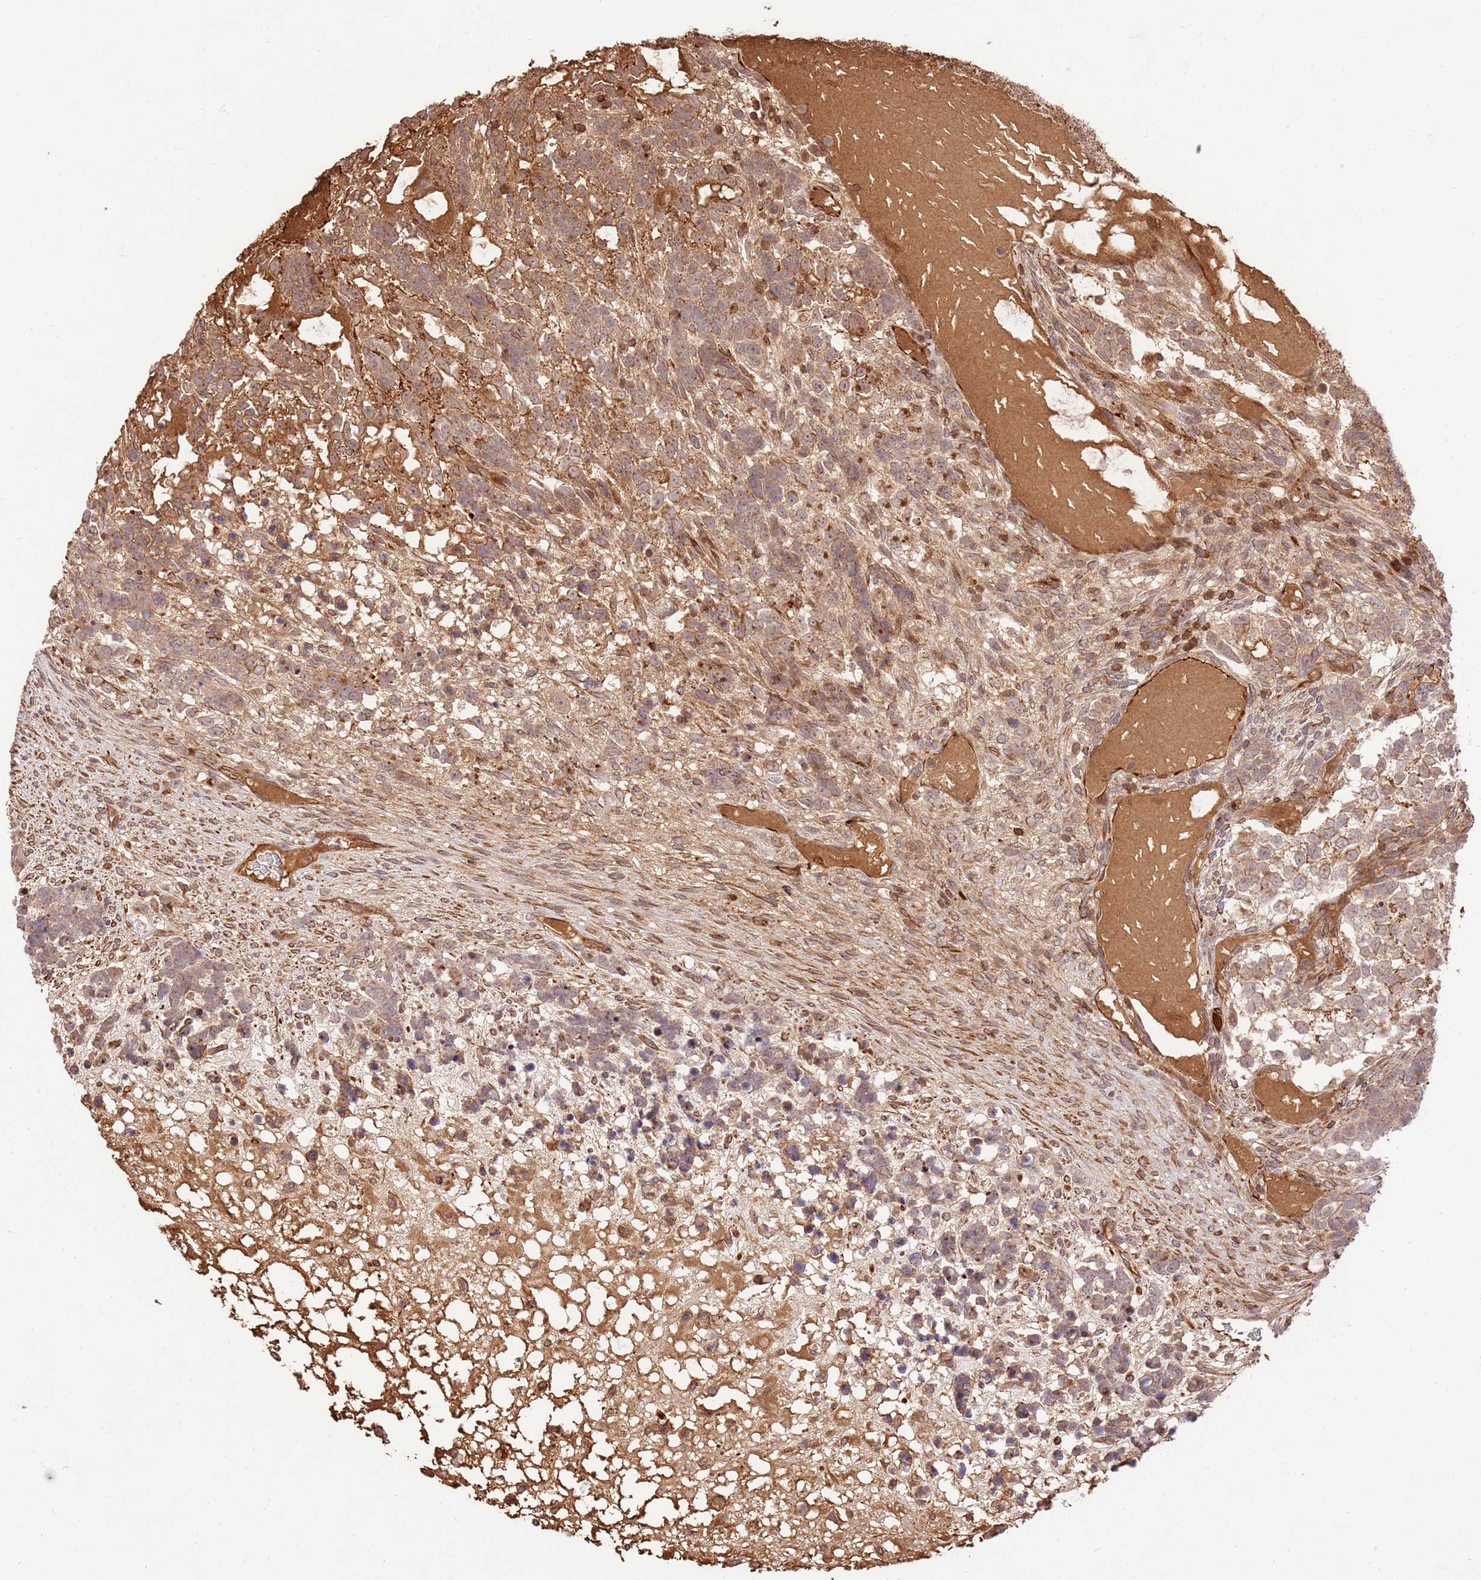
{"staining": {"intensity": "moderate", "quantity": ">75%", "location": "cytoplasmic/membranous"}, "tissue": "testis cancer", "cell_type": "Tumor cells", "image_type": "cancer", "snomed": [{"axis": "morphology", "description": "Carcinoma, Embryonal, NOS"}, {"axis": "topography", "description": "Testis"}], "caption": "Immunohistochemical staining of testis cancer (embryonal carcinoma) exhibits medium levels of moderate cytoplasmic/membranous expression in approximately >75% of tumor cells. The protein is stained brown, and the nuclei are stained in blue (DAB IHC with brightfield microscopy, high magnification).", "gene": "KATNAL2", "patient": {"sex": "male", "age": 23}}